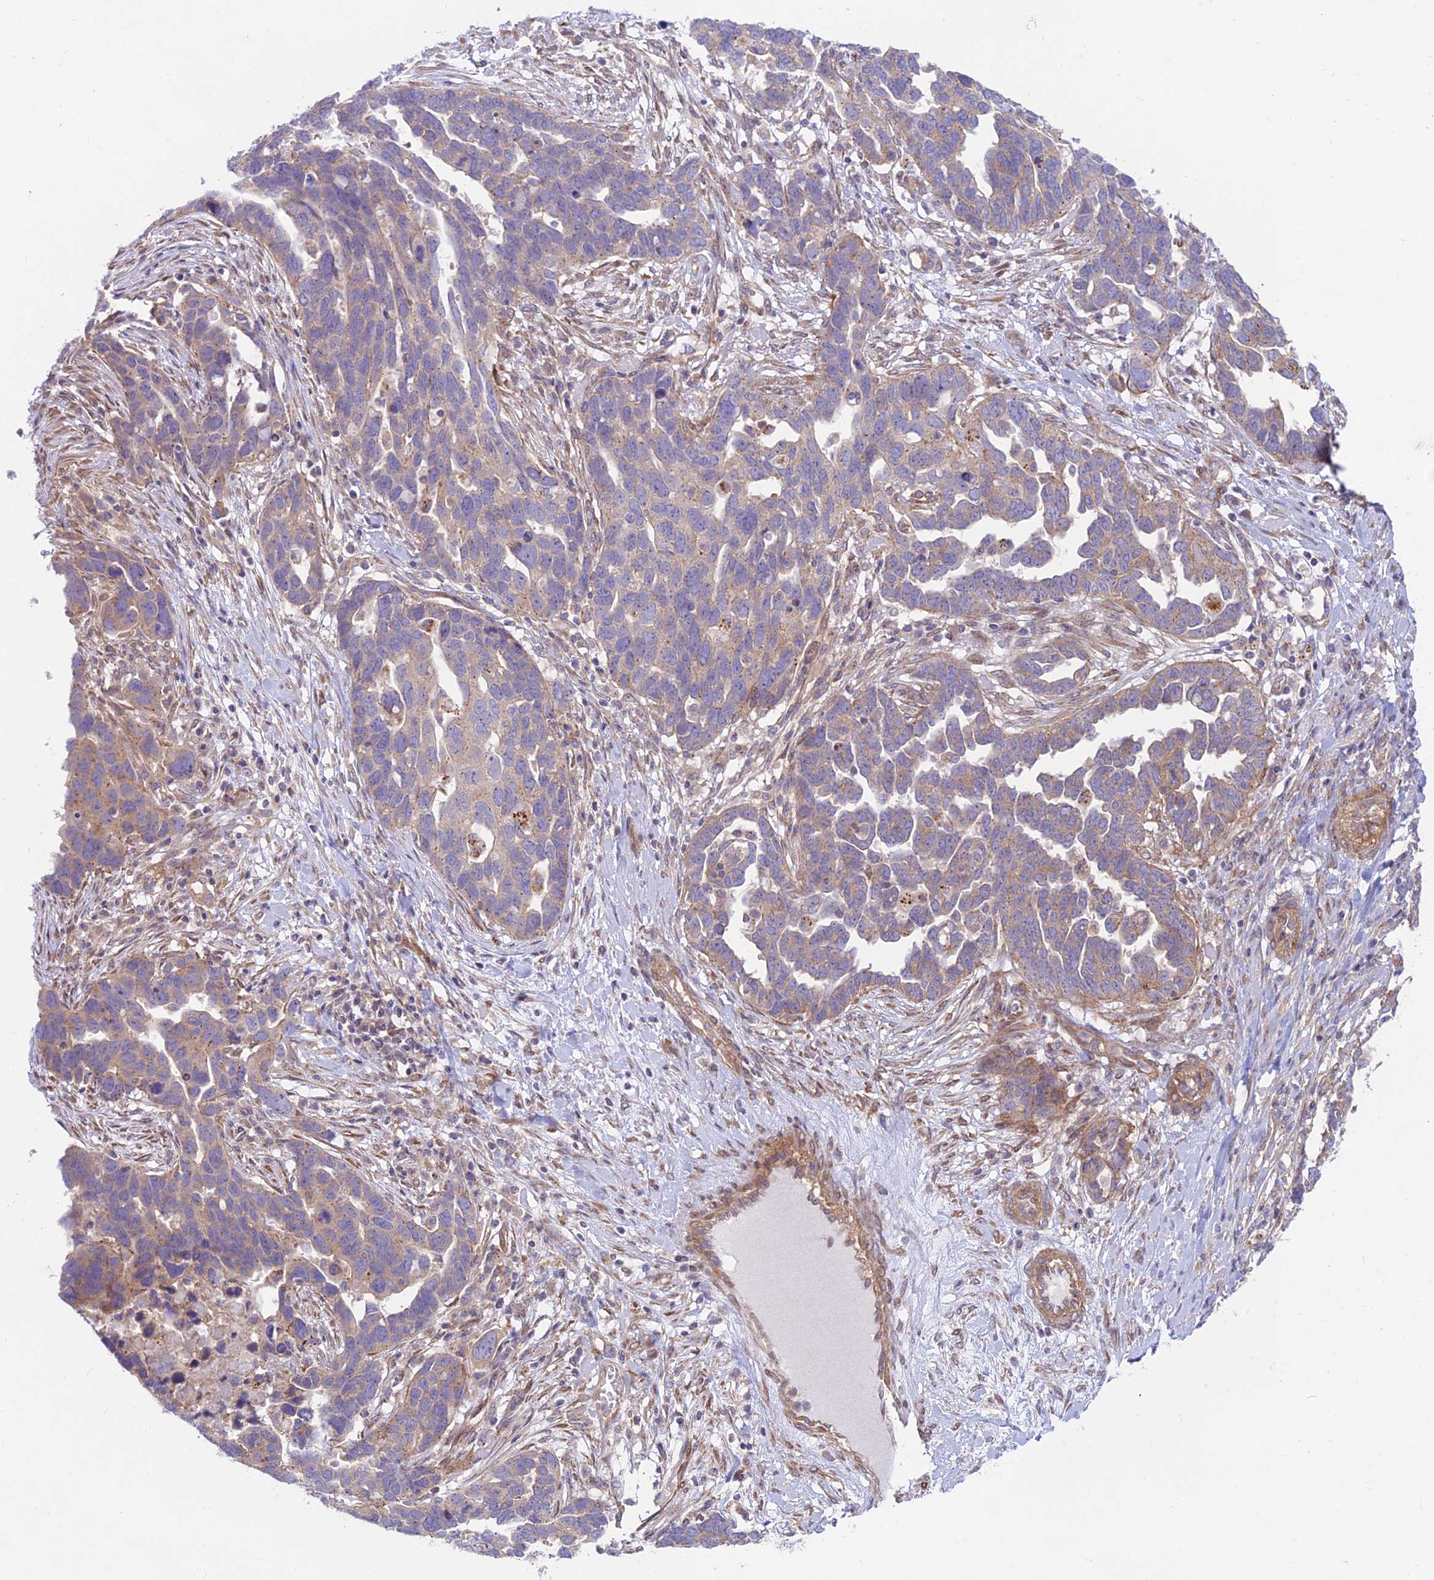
{"staining": {"intensity": "weak", "quantity": "<25%", "location": "cytoplasmic/membranous"}, "tissue": "ovarian cancer", "cell_type": "Tumor cells", "image_type": "cancer", "snomed": [{"axis": "morphology", "description": "Cystadenocarcinoma, serous, NOS"}, {"axis": "topography", "description": "Ovary"}], "caption": "Immunohistochemical staining of ovarian cancer exhibits no significant positivity in tumor cells. The staining is performed using DAB brown chromogen with nuclei counter-stained in using hematoxylin.", "gene": "KCNAB1", "patient": {"sex": "female", "age": 54}}